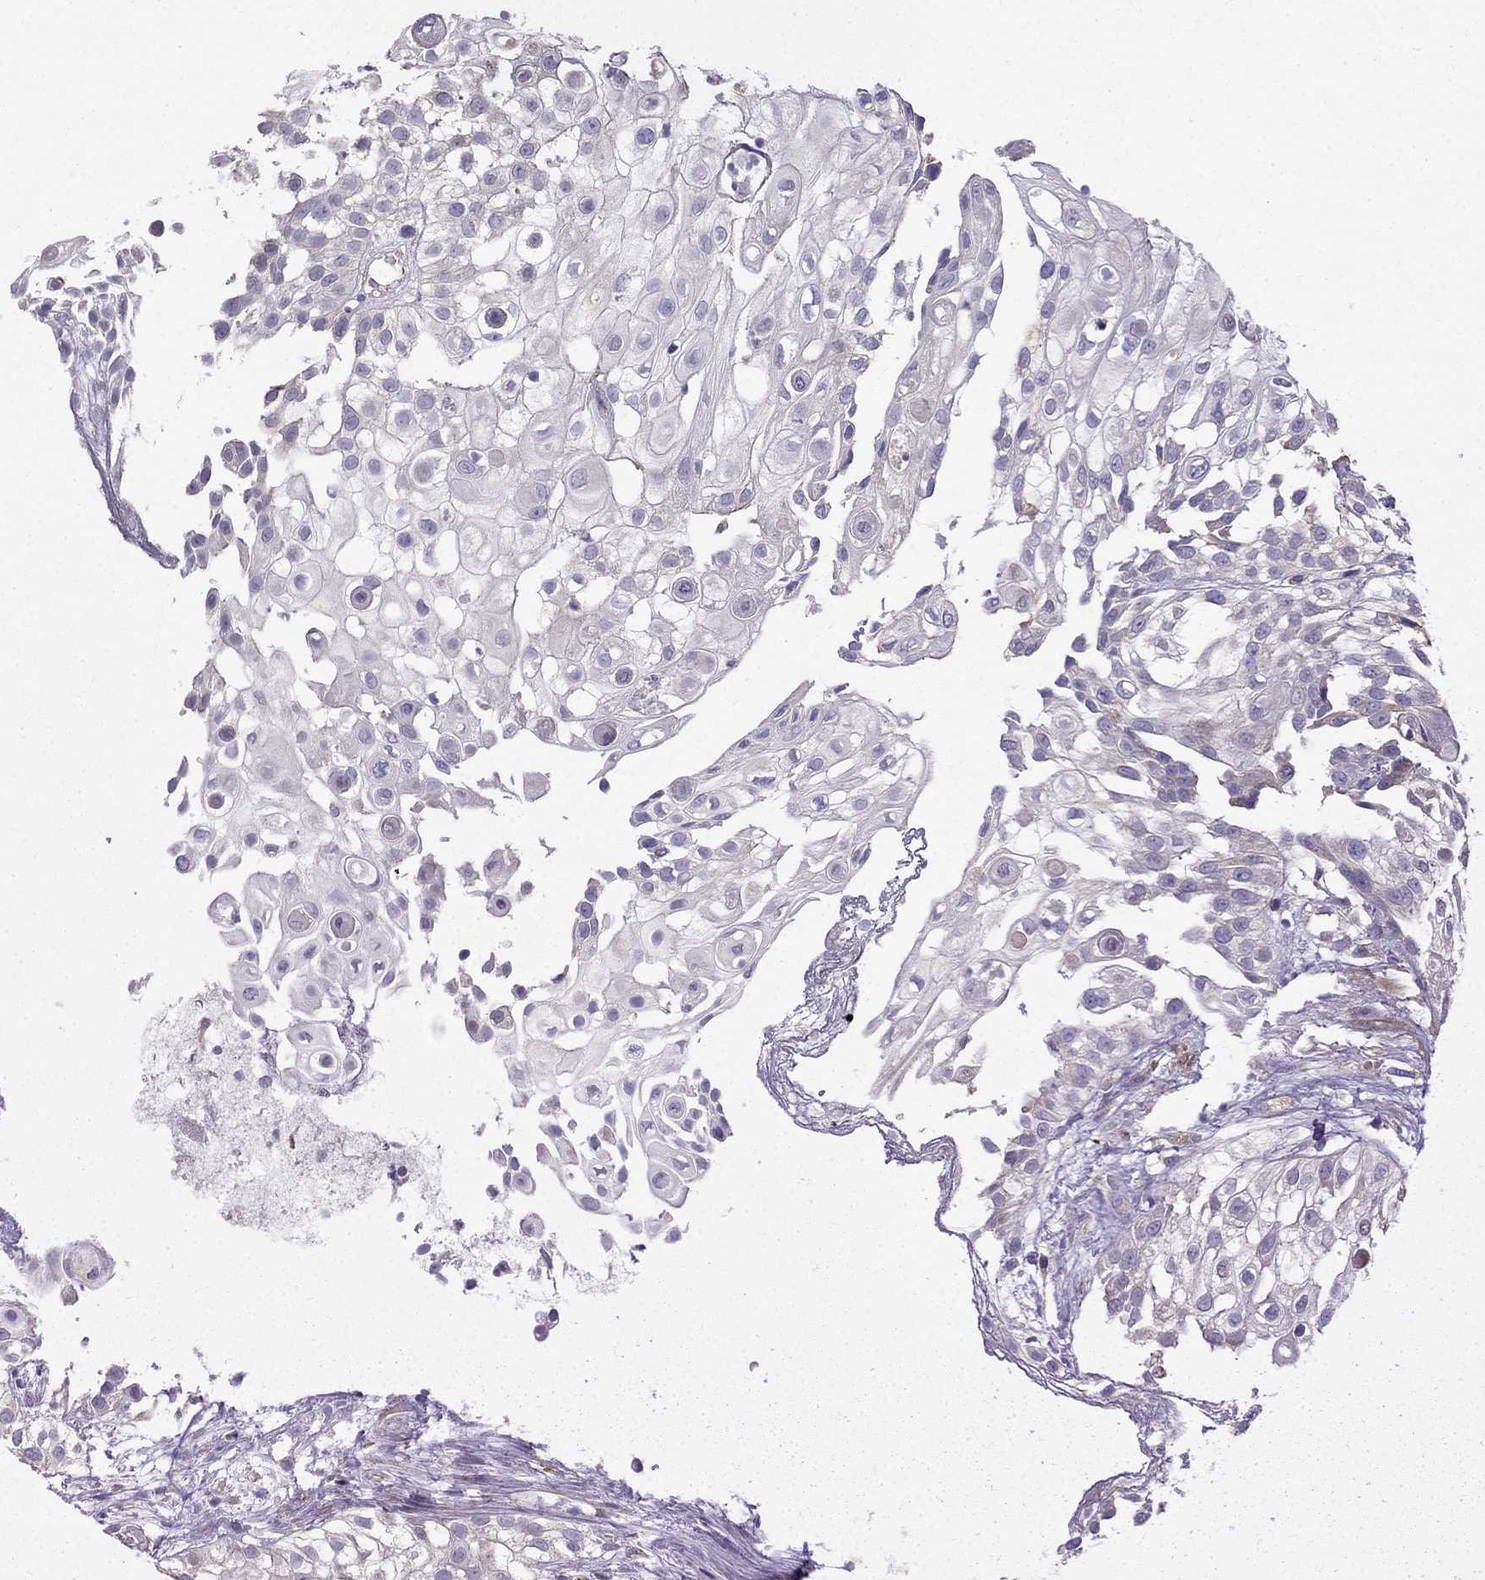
{"staining": {"intensity": "negative", "quantity": "none", "location": "none"}, "tissue": "urothelial cancer", "cell_type": "Tumor cells", "image_type": "cancer", "snomed": [{"axis": "morphology", "description": "Urothelial carcinoma, High grade"}, {"axis": "topography", "description": "Urinary bladder"}], "caption": "Immunohistochemistry (IHC) photomicrograph of neoplastic tissue: human urothelial carcinoma (high-grade) stained with DAB exhibits no significant protein positivity in tumor cells. The staining is performed using DAB (3,3'-diaminobenzidine) brown chromogen with nuclei counter-stained in using hematoxylin.", "gene": "LONRF2", "patient": {"sex": "female", "age": 79}}